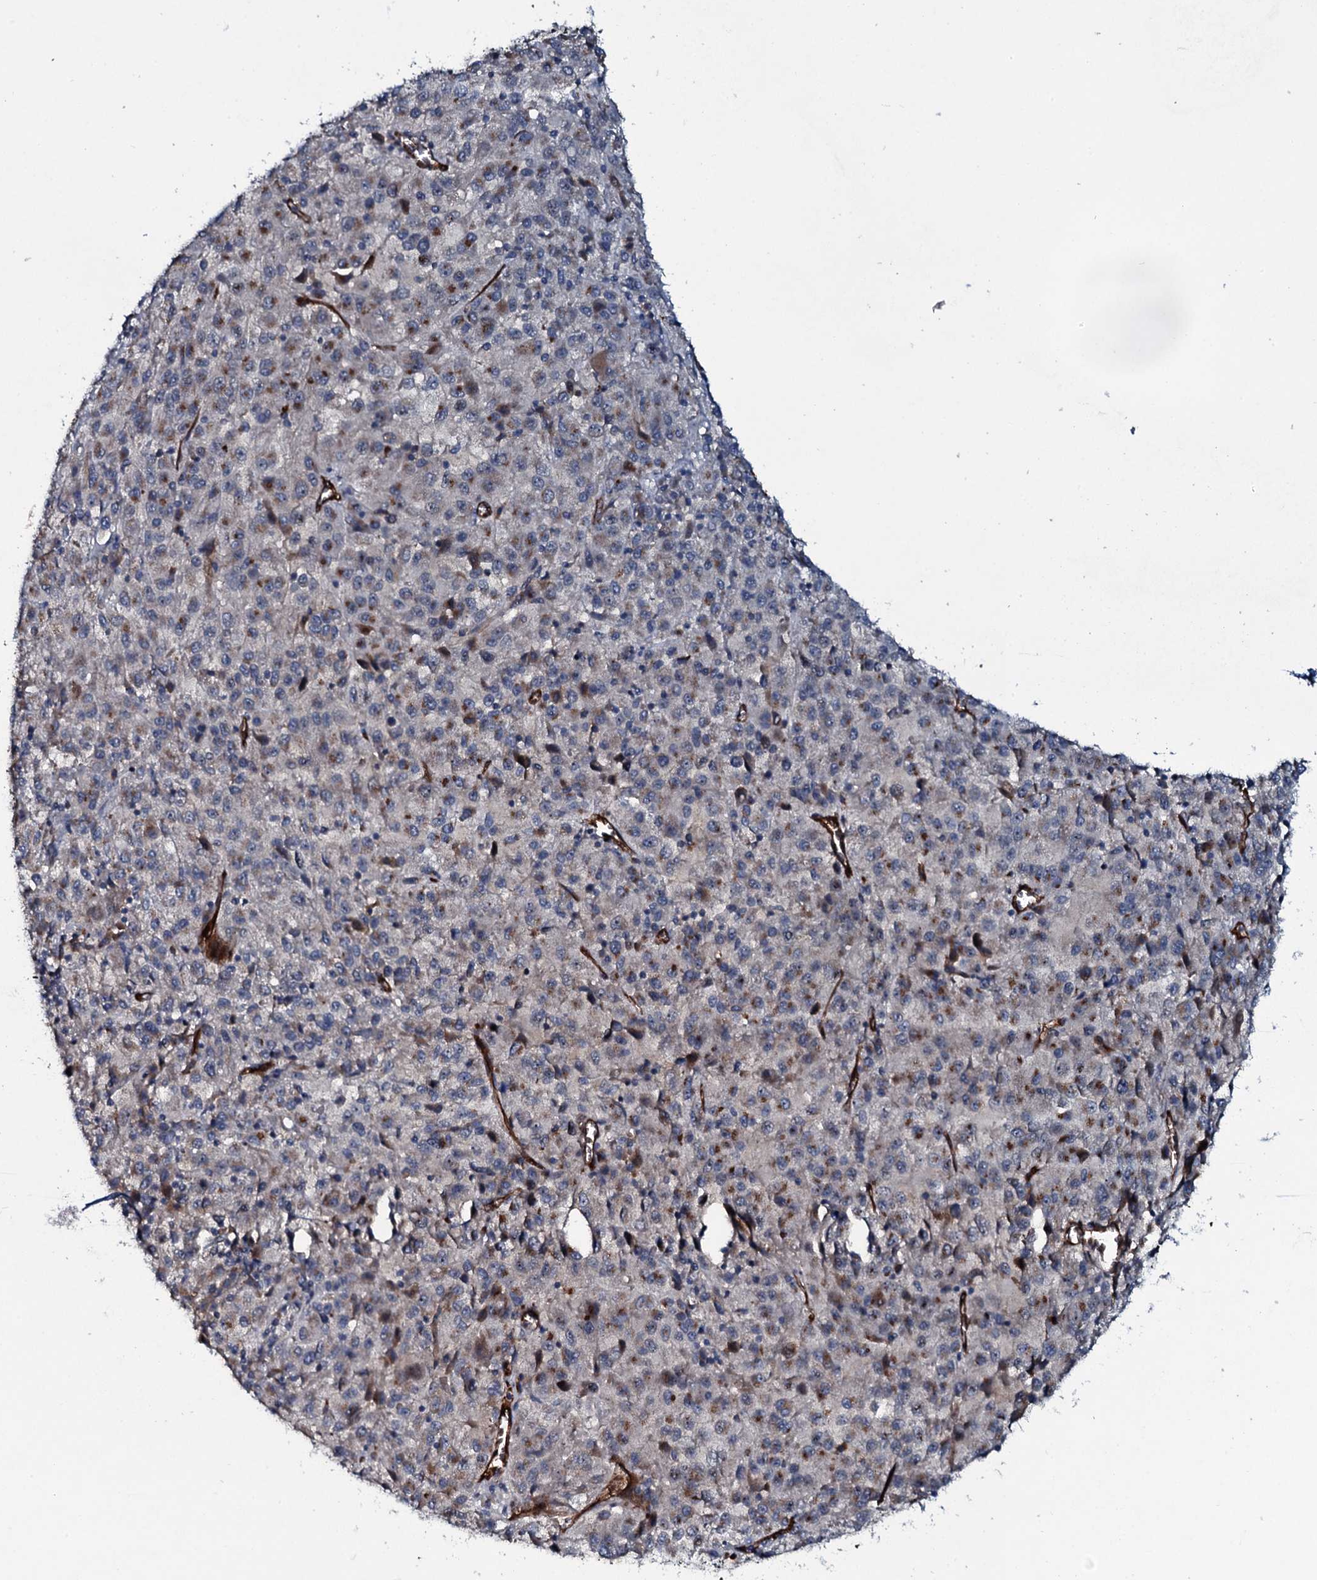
{"staining": {"intensity": "weak", "quantity": "25%-75%", "location": "cytoplasmic/membranous"}, "tissue": "melanoma", "cell_type": "Tumor cells", "image_type": "cancer", "snomed": [{"axis": "morphology", "description": "Malignant melanoma, Metastatic site"}, {"axis": "topography", "description": "Lung"}], "caption": "Immunohistochemistry (IHC) of melanoma demonstrates low levels of weak cytoplasmic/membranous expression in about 25%-75% of tumor cells.", "gene": "CLEC14A", "patient": {"sex": "male", "age": 64}}